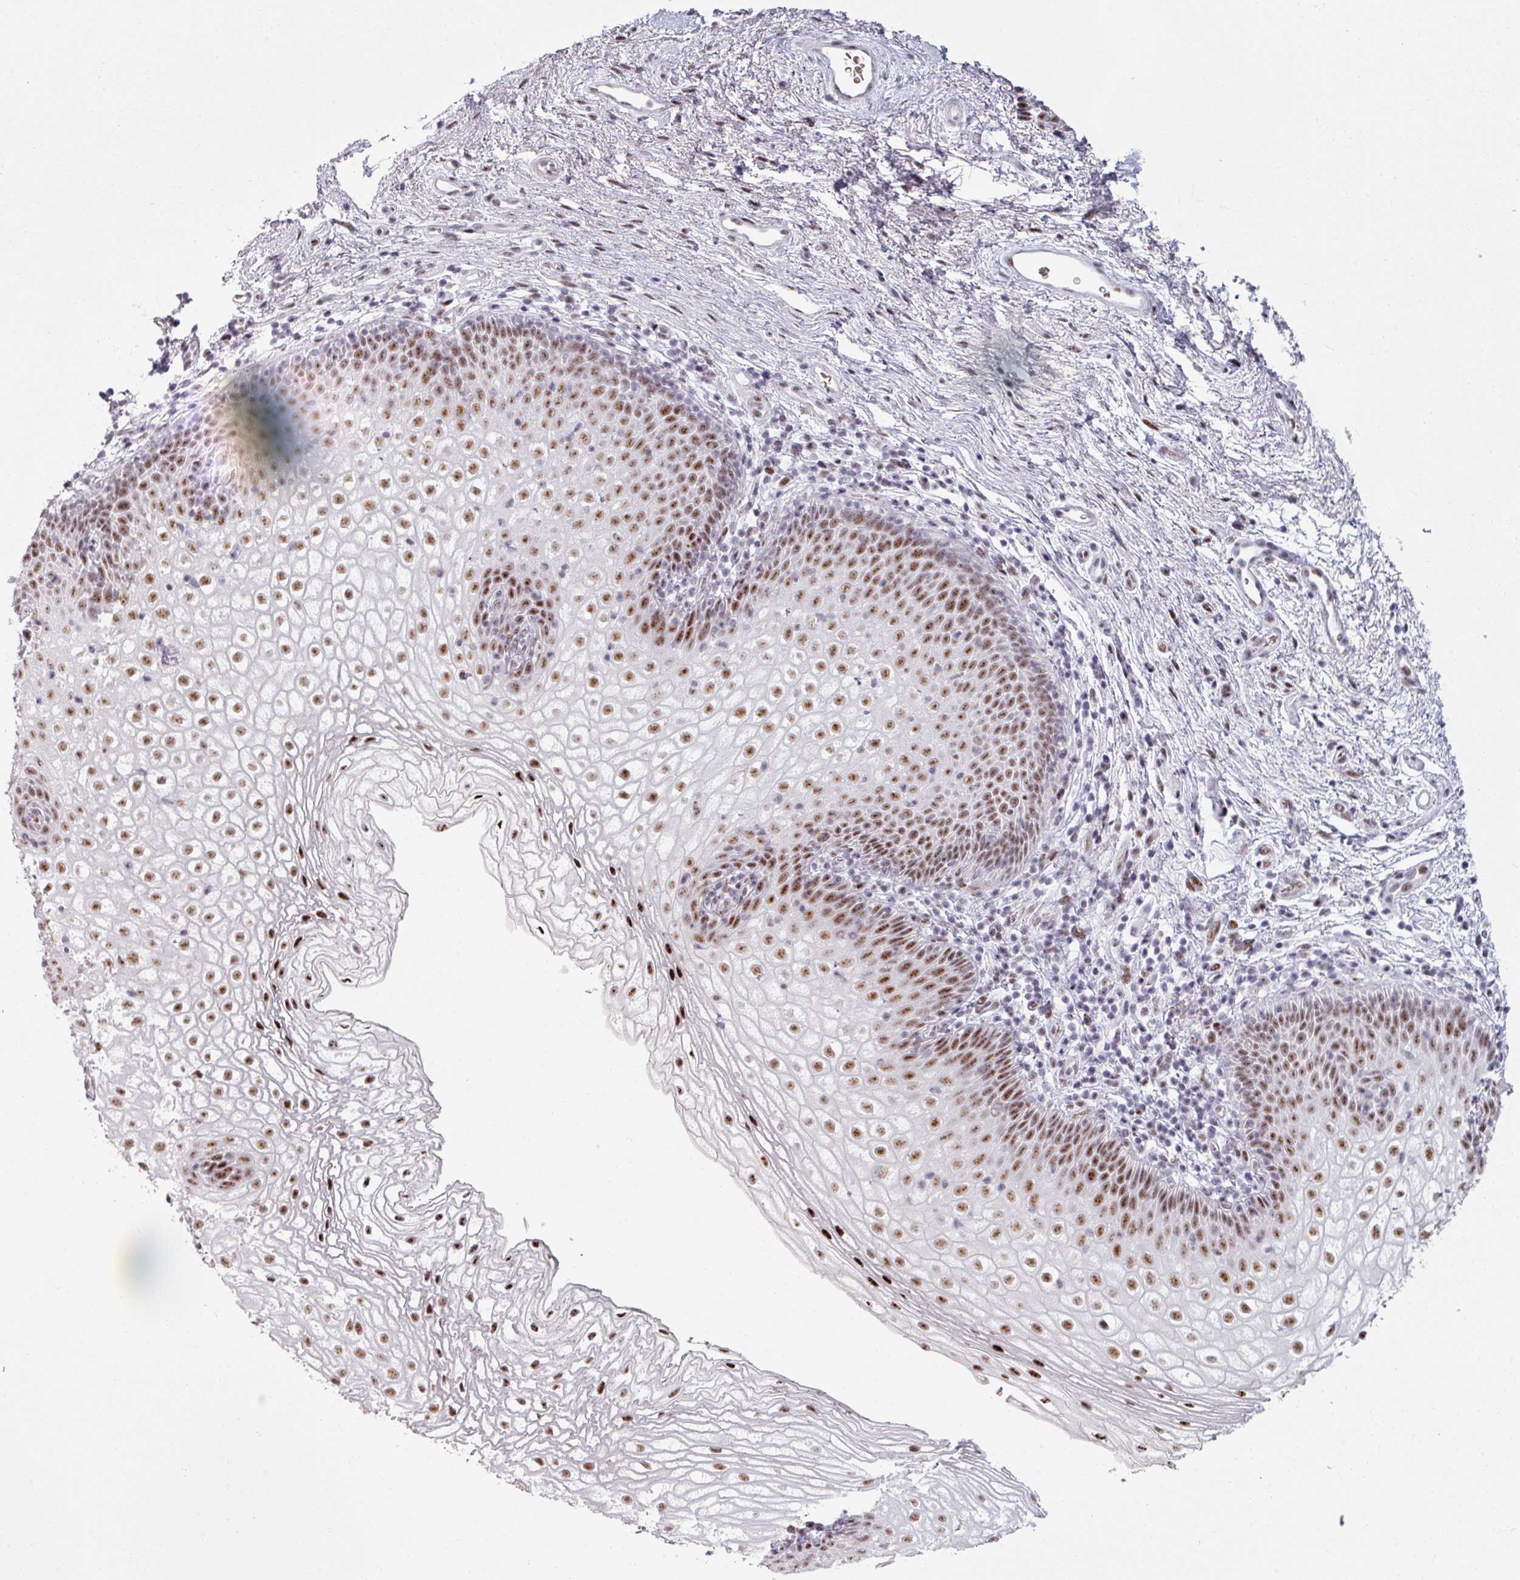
{"staining": {"intensity": "moderate", "quantity": ">75%", "location": "nuclear"}, "tissue": "vagina", "cell_type": "Squamous epithelial cells", "image_type": "normal", "snomed": [{"axis": "morphology", "description": "Normal tissue, NOS"}, {"axis": "topography", "description": "Vagina"}], "caption": "IHC photomicrograph of benign vagina: human vagina stained using IHC reveals medium levels of moderate protein expression localized specifically in the nuclear of squamous epithelial cells, appearing as a nuclear brown color.", "gene": "NCOR1", "patient": {"sex": "female", "age": 47}}